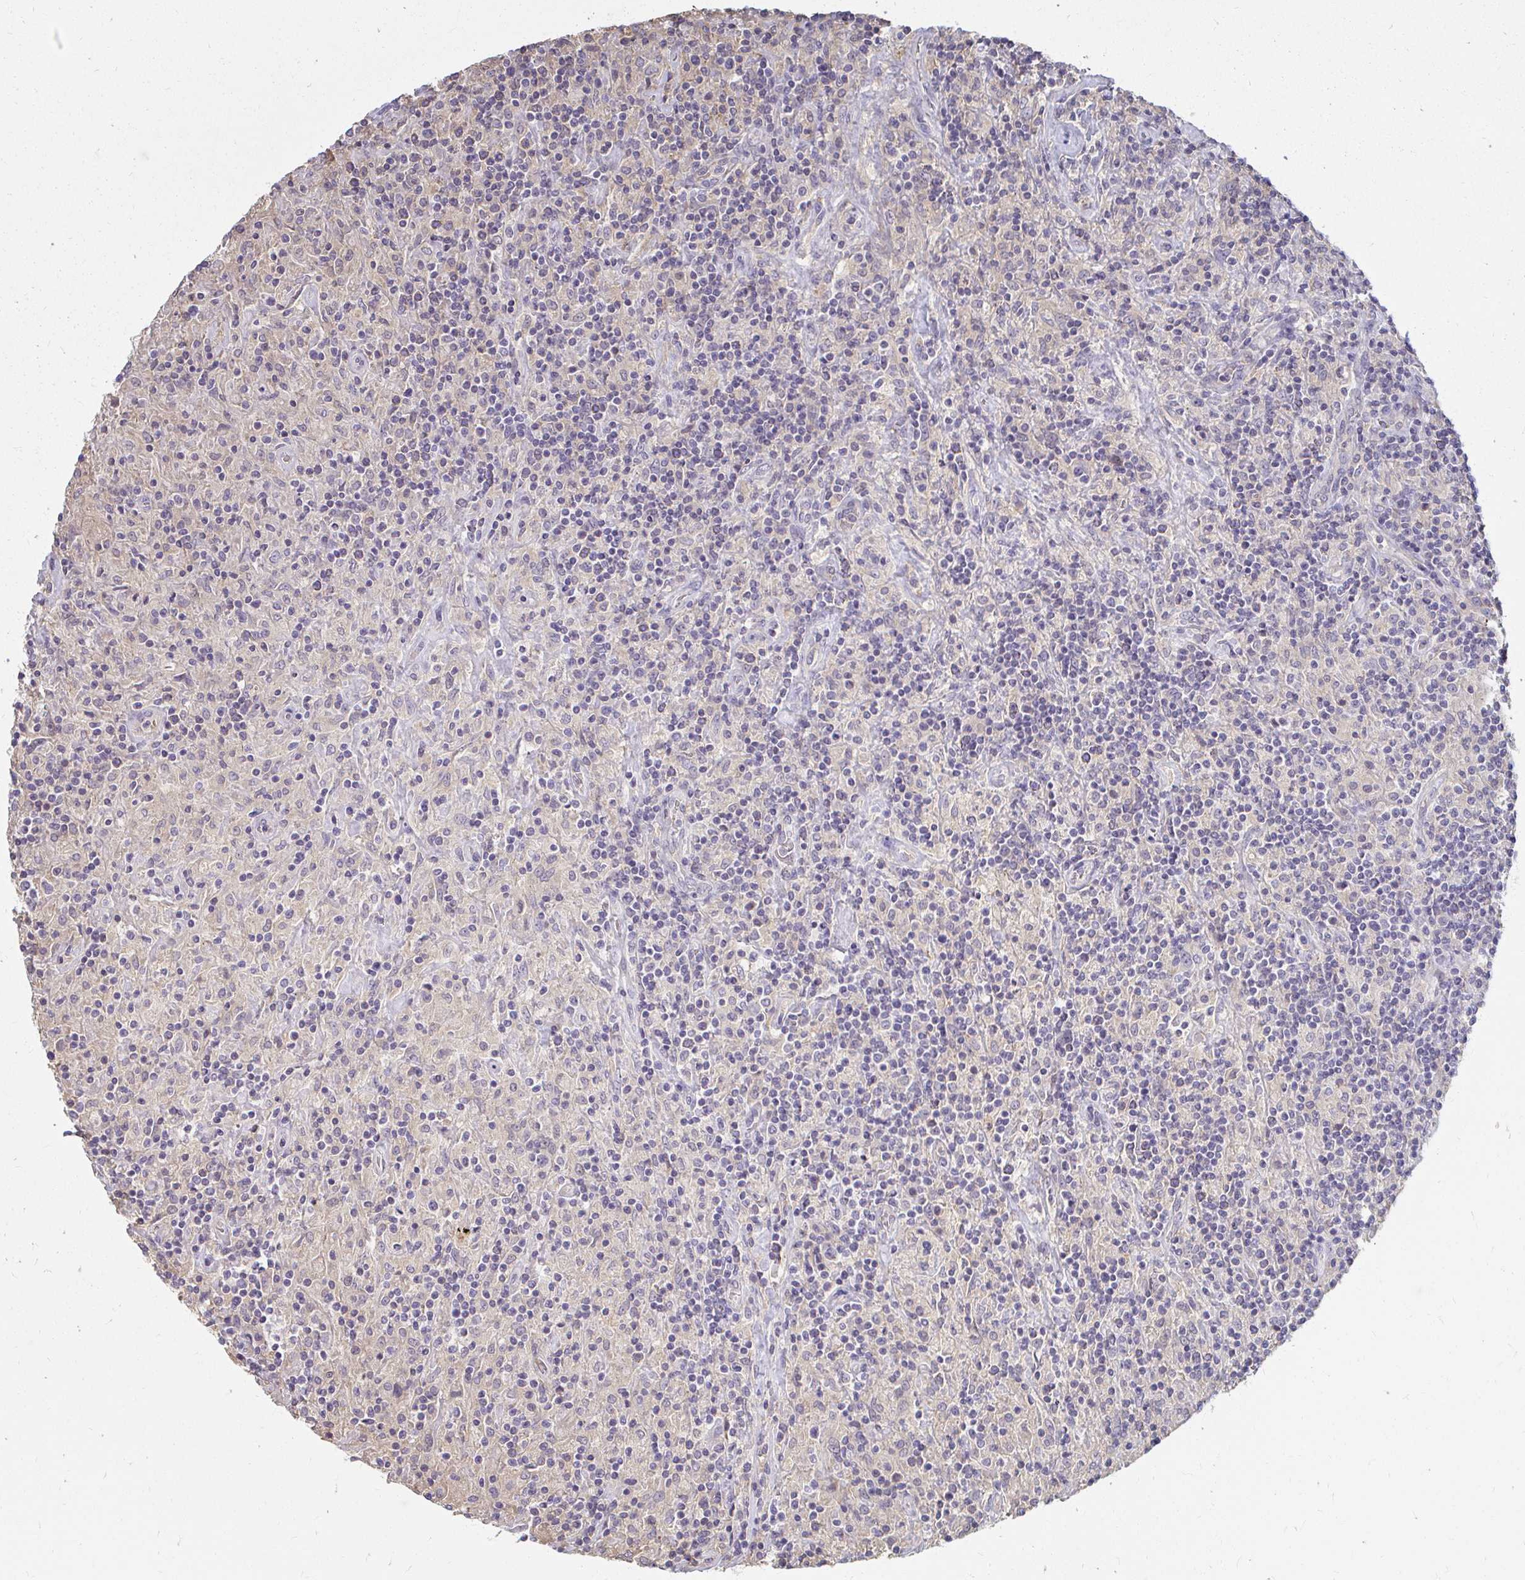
{"staining": {"intensity": "negative", "quantity": "none", "location": "none"}, "tissue": "lymphoma", "cell_type": "Tumor cells", "image_type": "cancer", "snomed": [{"axis": "morphology", "description": "Hodgkin's disease, NOS"}, {"axis": "topography", "description": "Lymph node"}], "caption": "A high-resolution photomicrograph shows IHC staining of lymphoma, which displays no significant staining in tumor cells.", "gene": "LOXL4", "patient": {"sex": "male", "age": 70}}